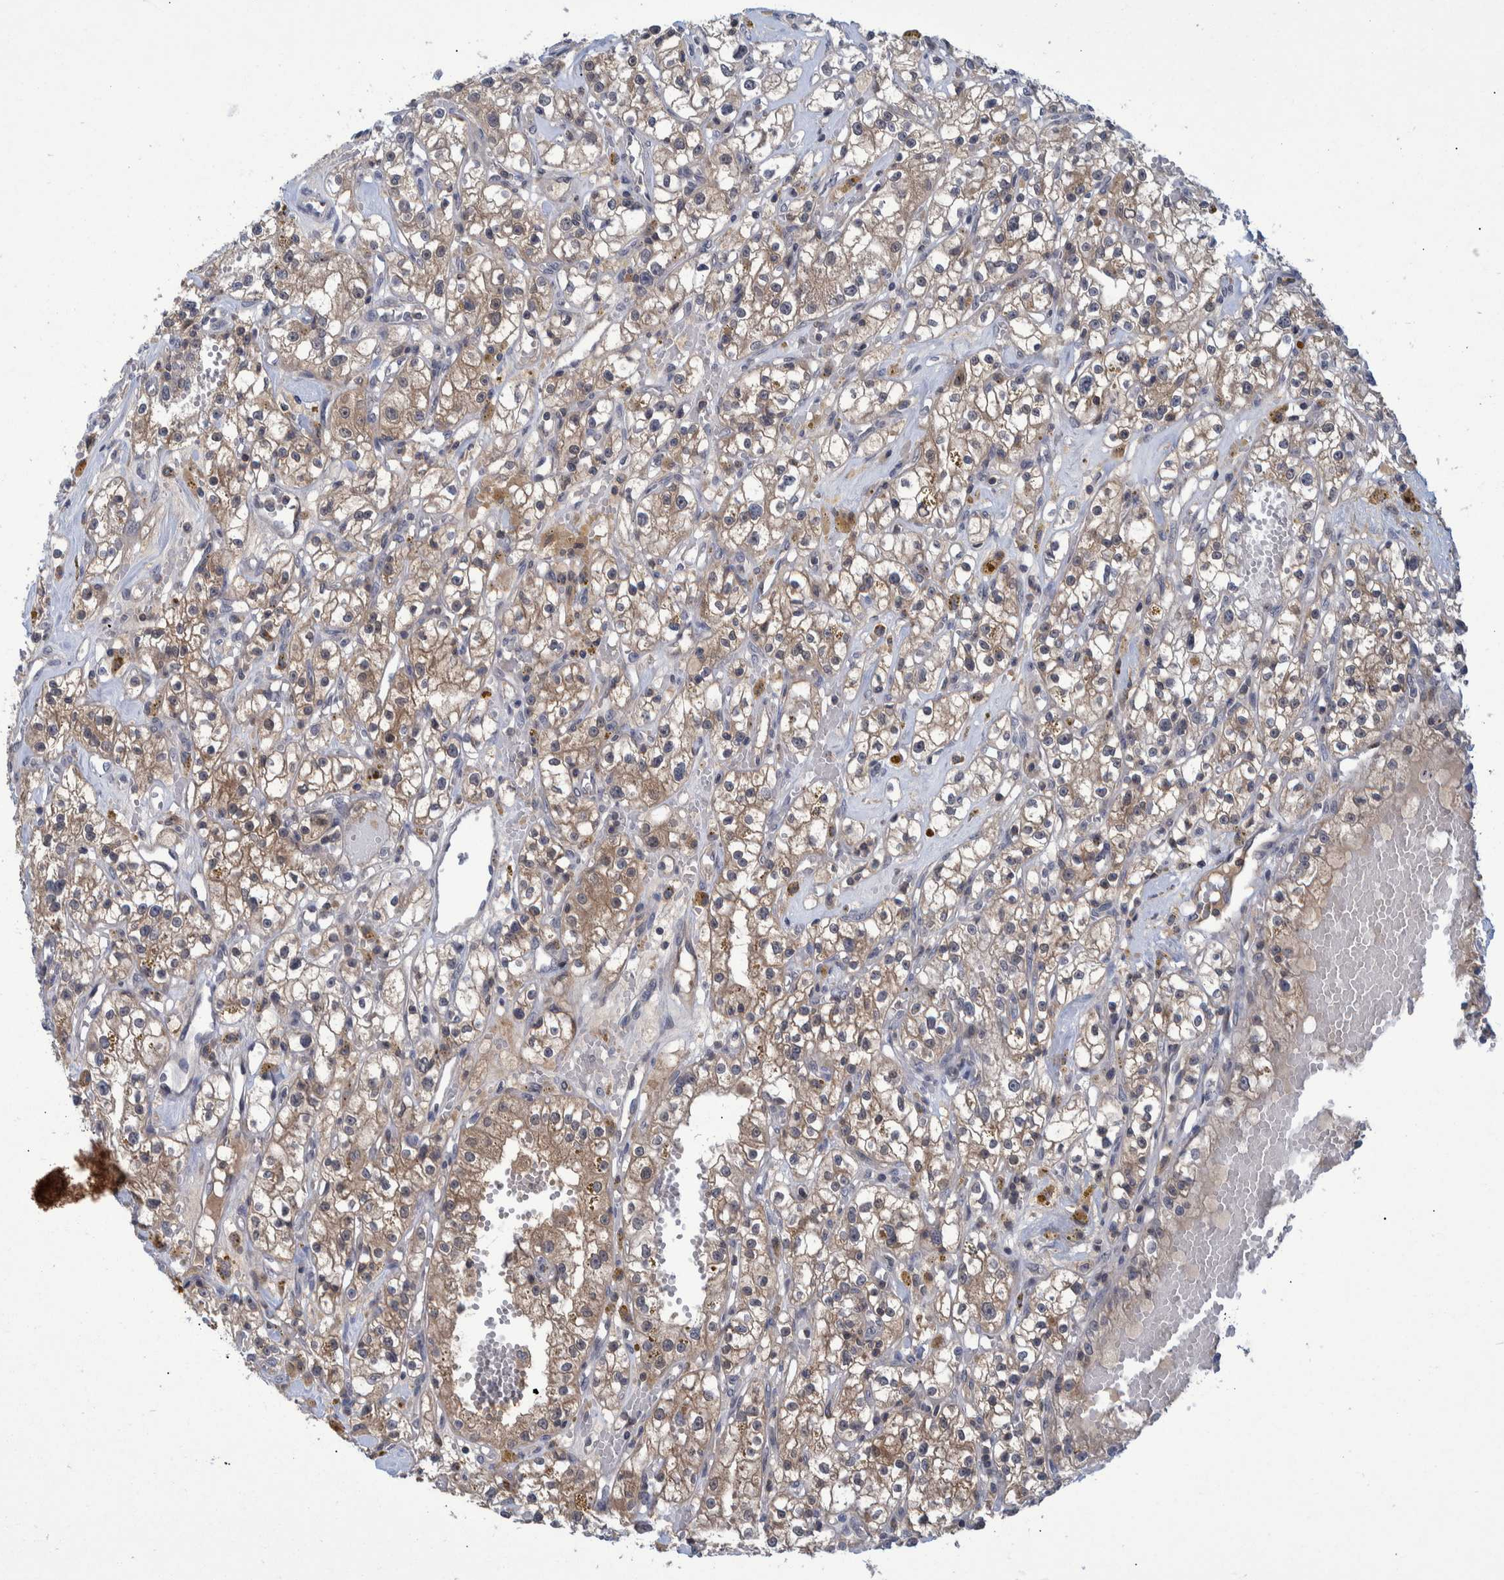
{"staining": {"intensity": "moderate", "quantity": ">75%", "location": "cytoplasmic/membranous"}, "tissue": "renal cancer", "cell_type": "Tumor cells", "image_type": "cancer", "snomed": [{"axis": "morphology", "description": "Adenocarcinoma, NOS"}, {"axis": "topography", "description": "Kidney"}], "caption": "Approximately >75% of tumor cells in adenocarcinoma (renal) exhibit moderate cytoplasmic/membranous protein staining as visualized by brown immunohistochemical staining.", "gene": "PCYT2", "patient": {"sex": "male", "age": 56}}